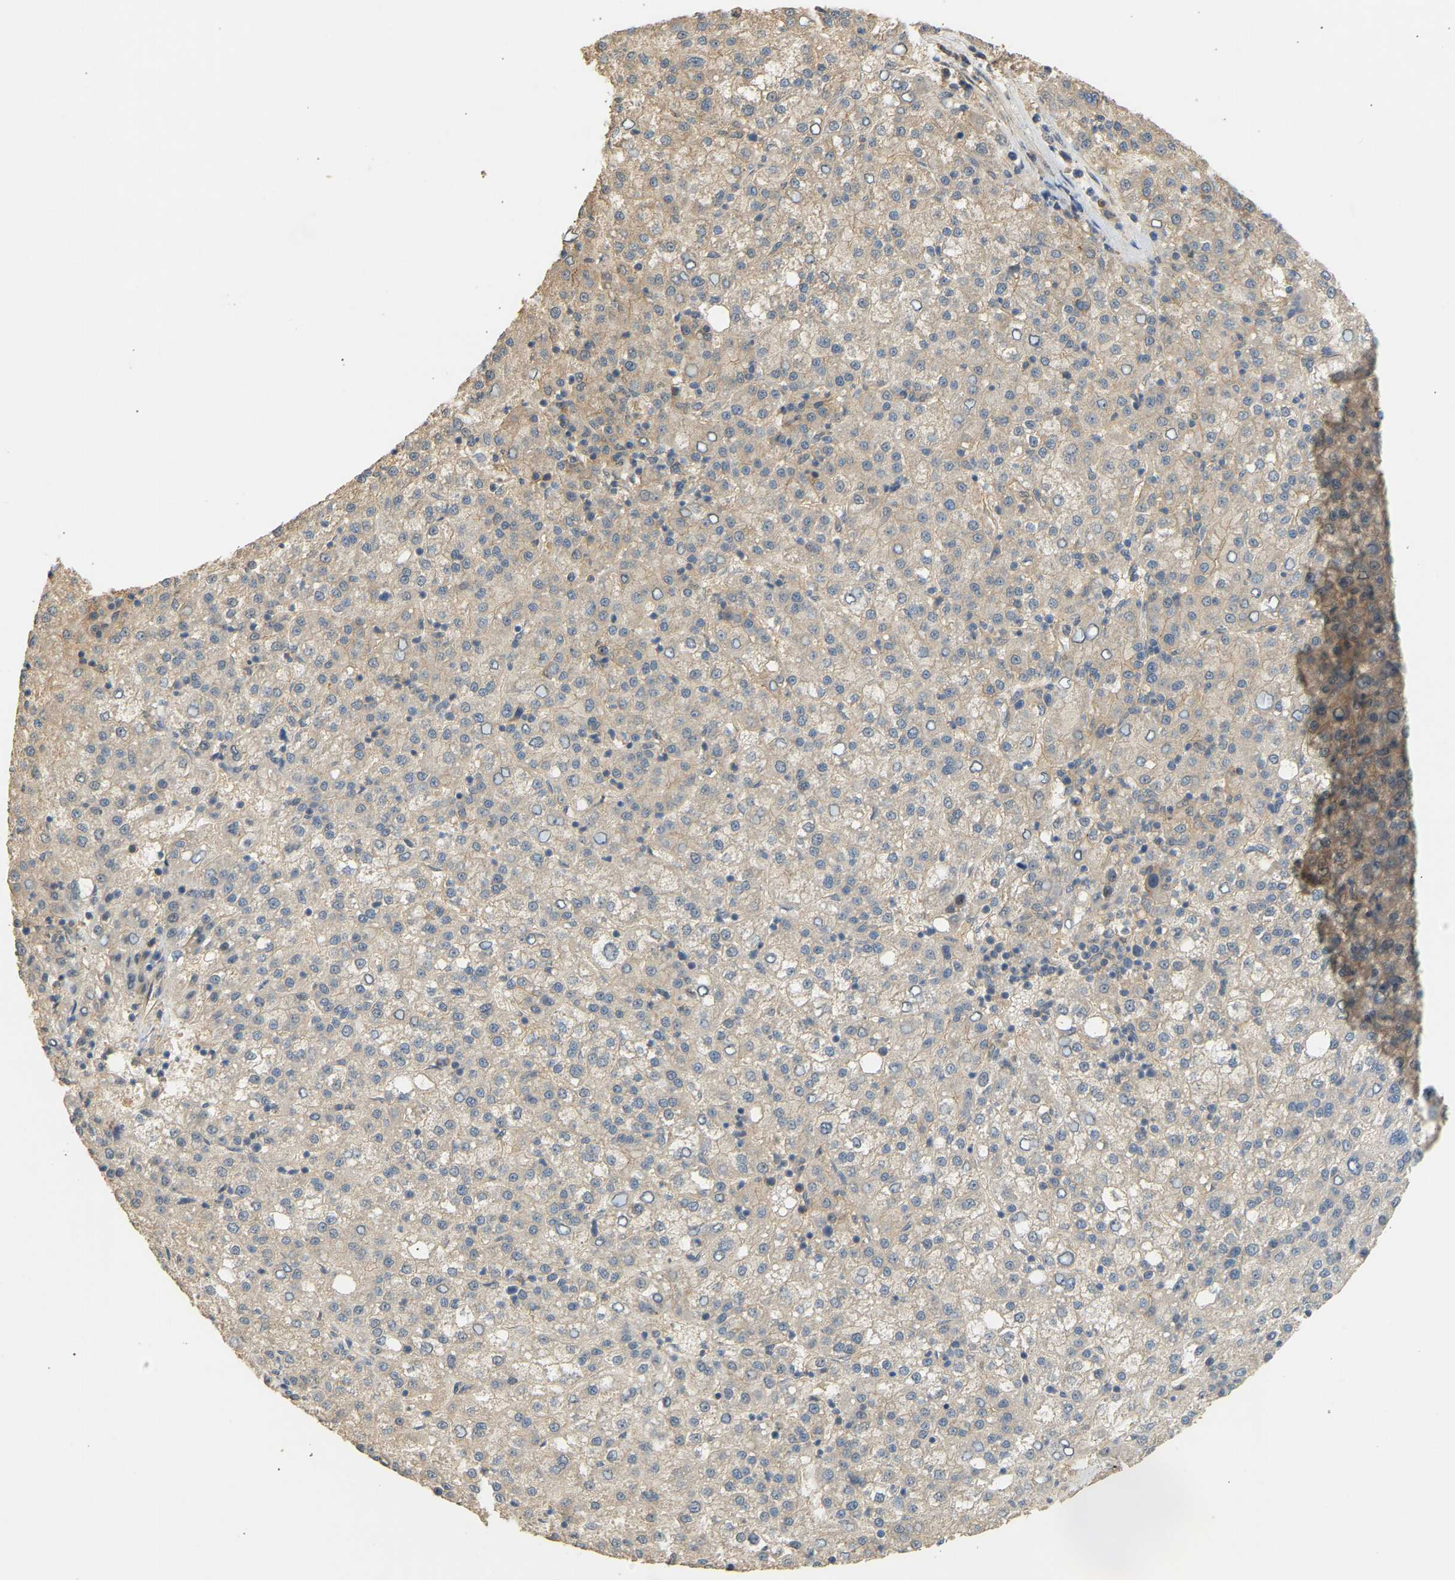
{"staining": {"intensity": "weak", "quantity": "25%-75%", "location": "cytoplasmic/membranous"}, "tissue": "liver cancer", "cell_type": "Tumor cells", "image_type": "cancer", "snomed": [{"axis": "morphology", "description": "Carcinoma, Hepatocellular, NOS"}, {"axis": "topography", "description": "Liver"}], "caption": "Immunohistochemistry (IHC) of liver hepatocellular carcinoma reveals low levels of weak cytoplasmic/membranous positivity in about 25%-75% of tumor cells.", "gene": "RGL1", "patient": {"sex": "female", "age": 58}}